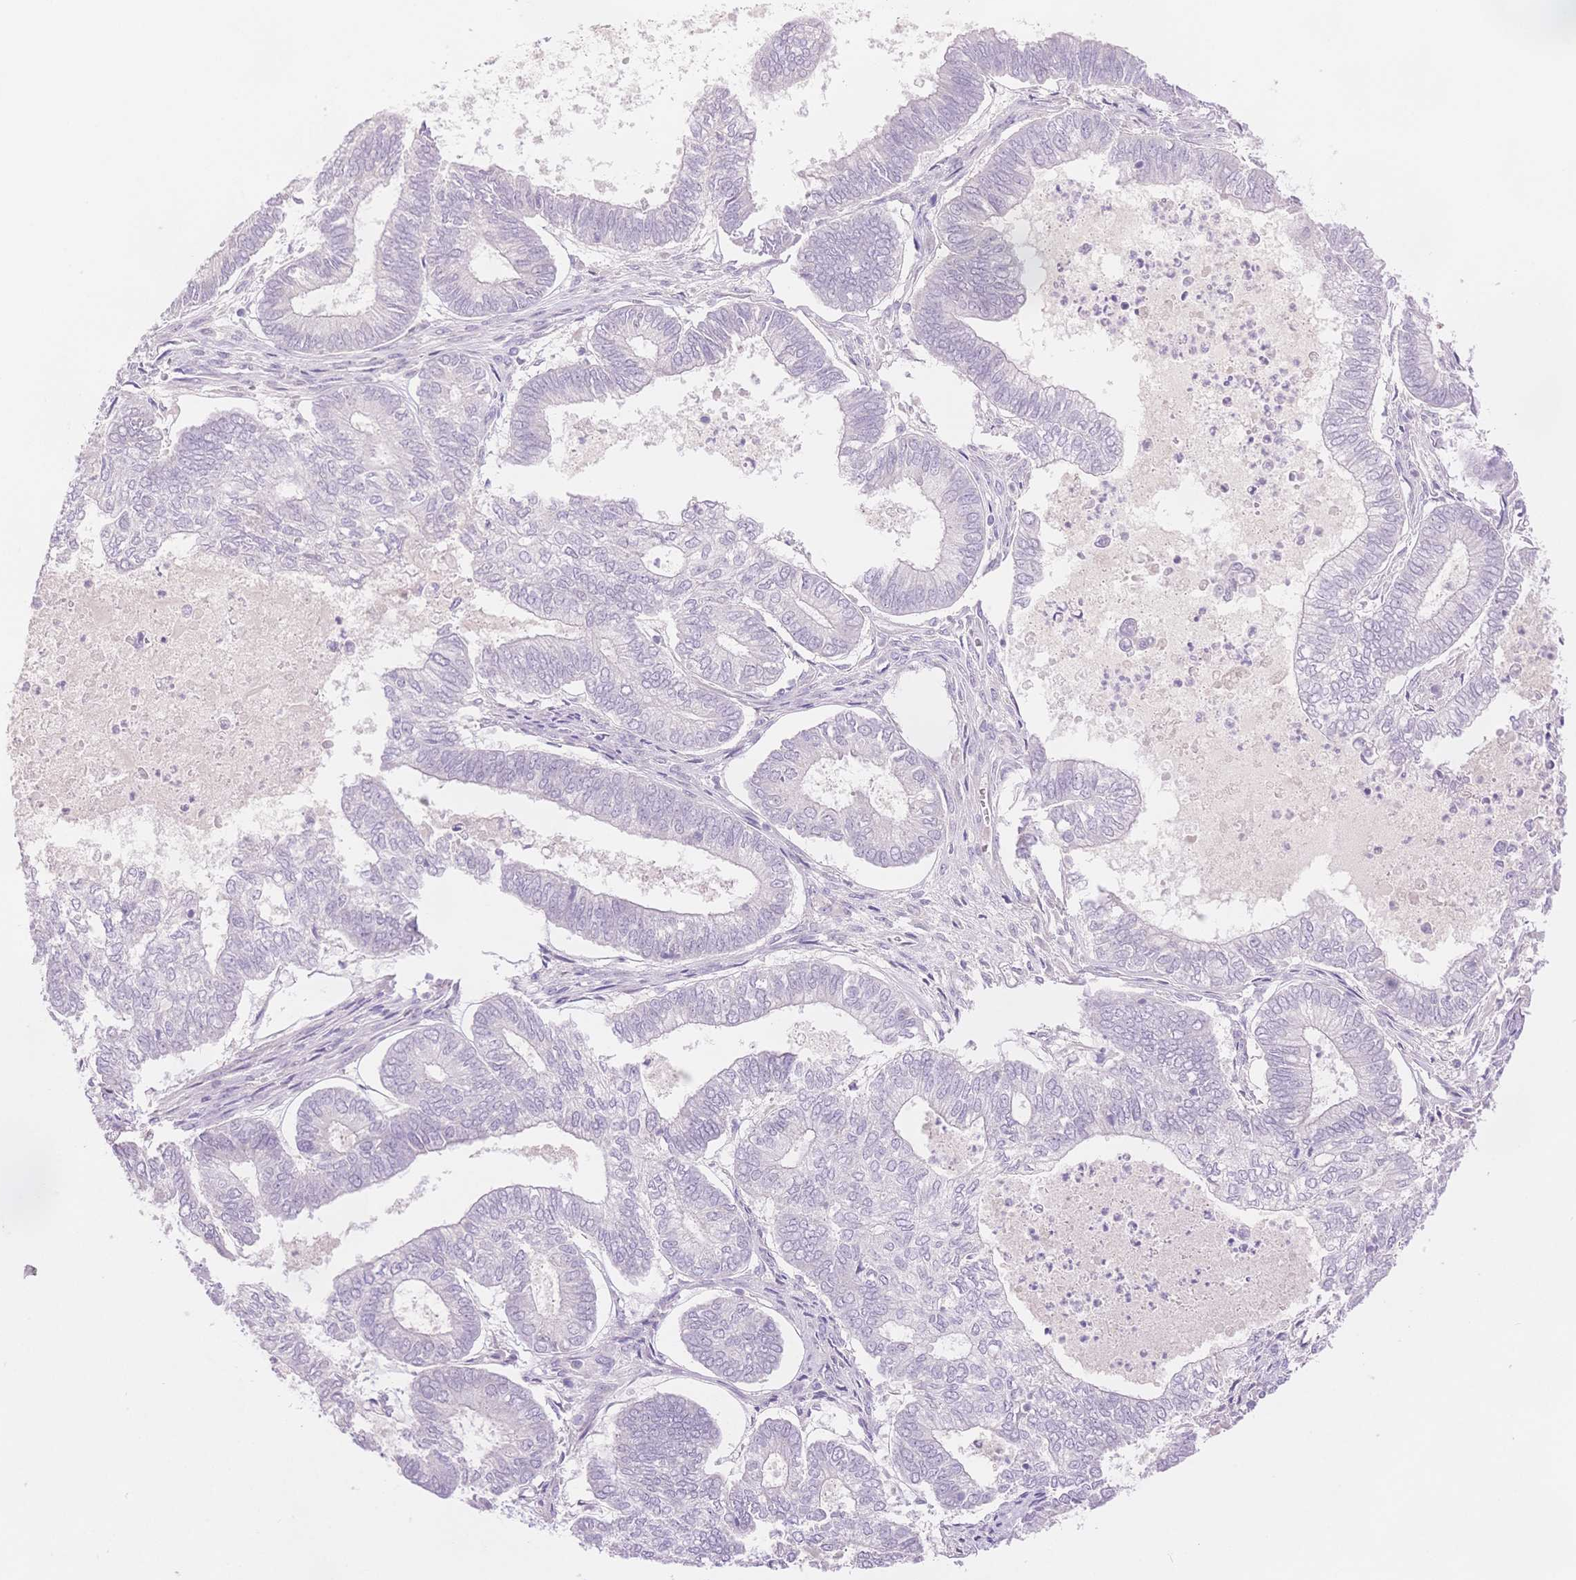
{"staining": {"intensity": "negative", "quantity": "none", "location": "none"}, "tissue": "ovarian cancer", "cell_type": "Tumor cells", "image_type": "cancer", "snomed": [{"axis": "morphology", "description": "Carcinoma, endometroid"}, {"axis": "topography", "description": "Ovary"}], "caption": "This is an immunohistochemistry (IHC) micrograph of human ovarian cancer (endometroid carcinoma). There is no positivity in tumor cells.", "gene": "MYOM1", "patient": {"sex": "female", "age": 64}}